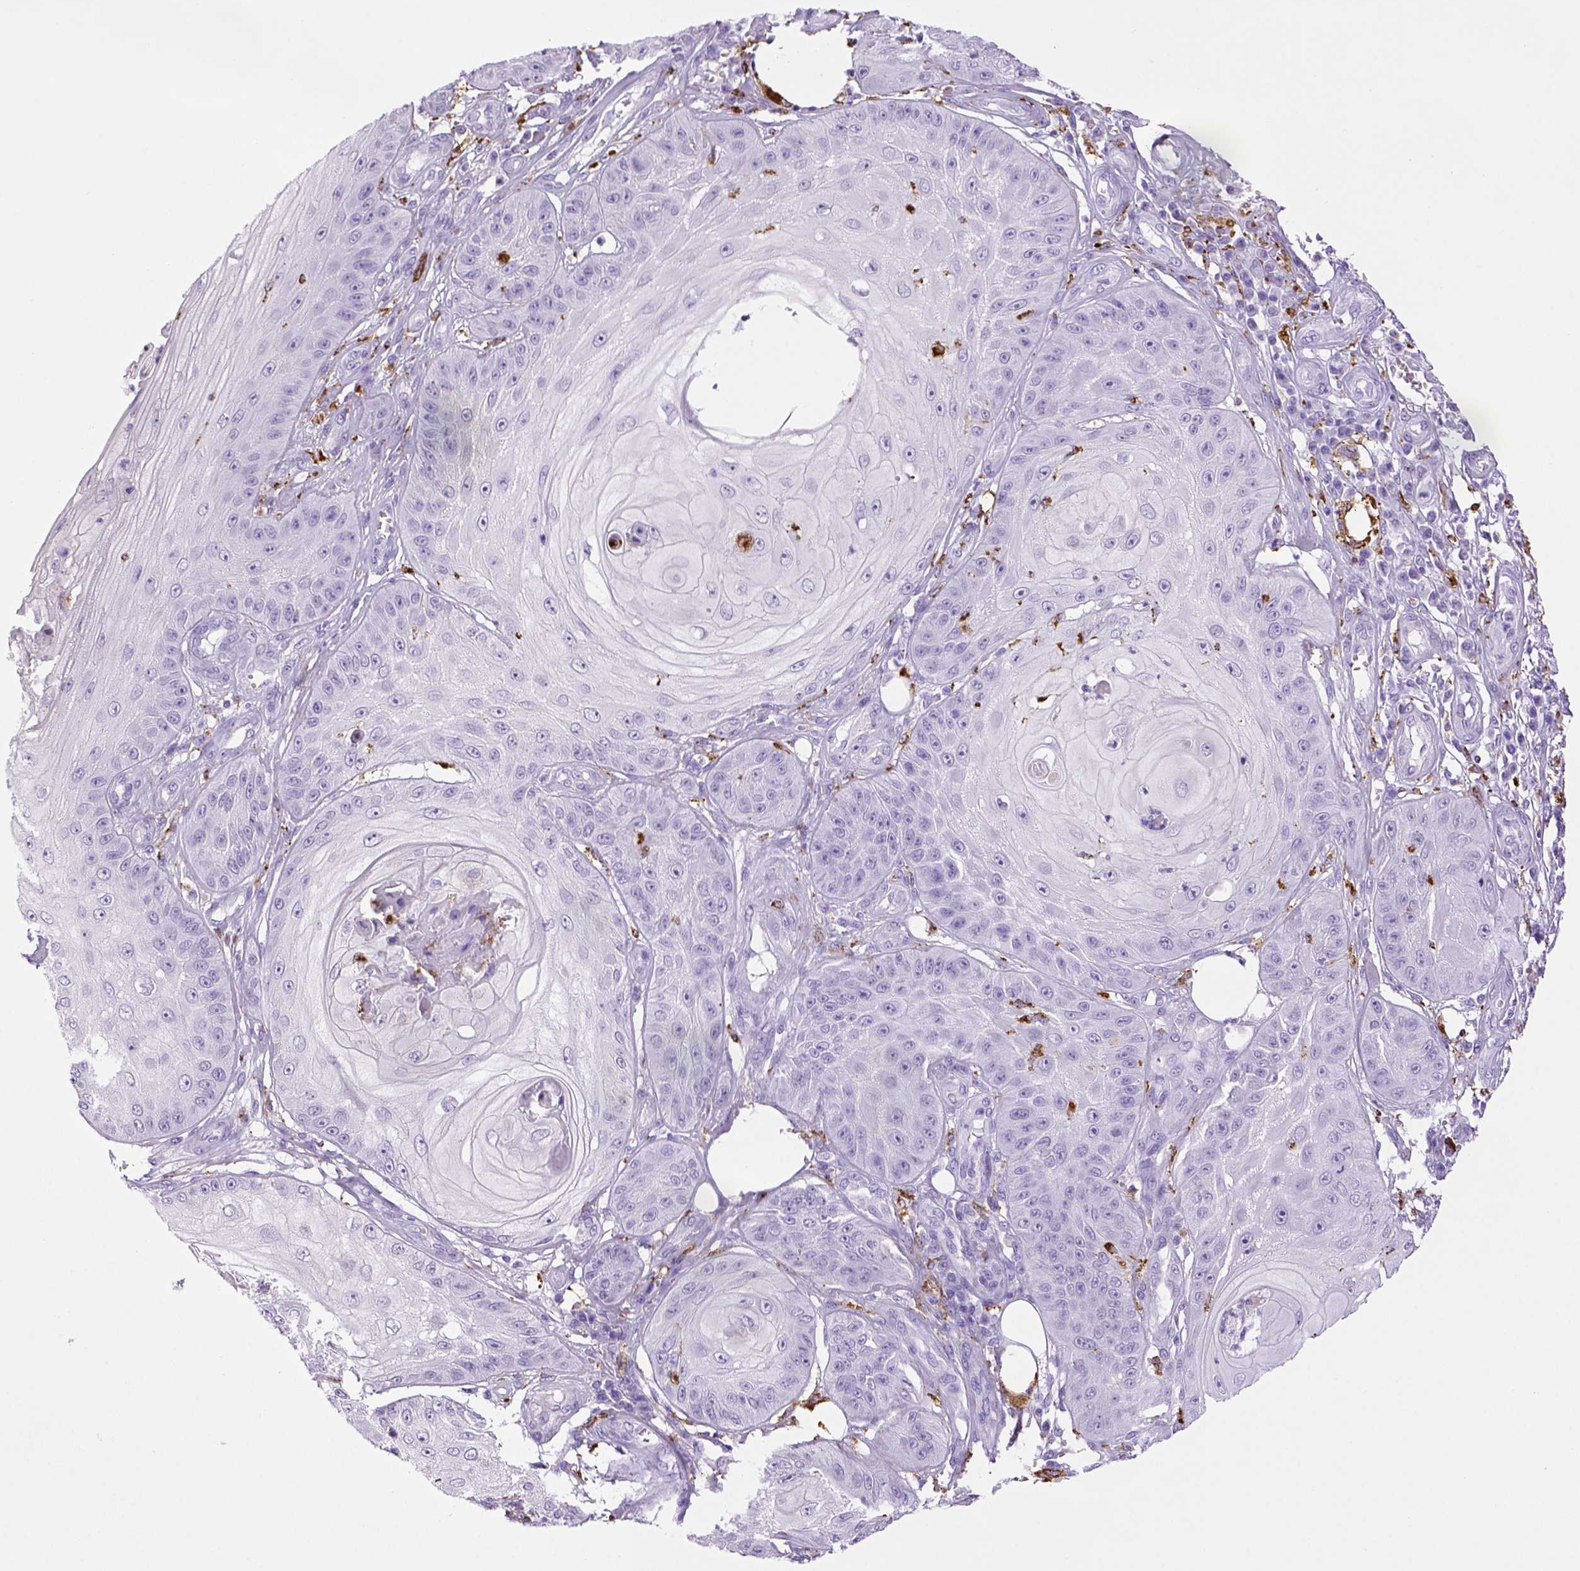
{"staining": {"intensity": "negative", "quantity": "none", "location": "none"}, "tissue": "skin cancer", "cell_type": "Tumor cells", "image_type": "cancer", "snomed": [{"axis": "morphology", "description": "Squamous cell carcinoma, NOS"}, {"axis": "topography", "description": "Skin"}], "caption": "Skin squamous cell carcinoma was stained to show a protein in brown. There is no significant staining in tumor cells. The staining is performed using DAB (3,3'-diaminobenzidine) brown chromogen with nuclei counter-stained in using hematoxylin.", "gene": "CD68", "patient": {"sex": "male", "age": 70}}